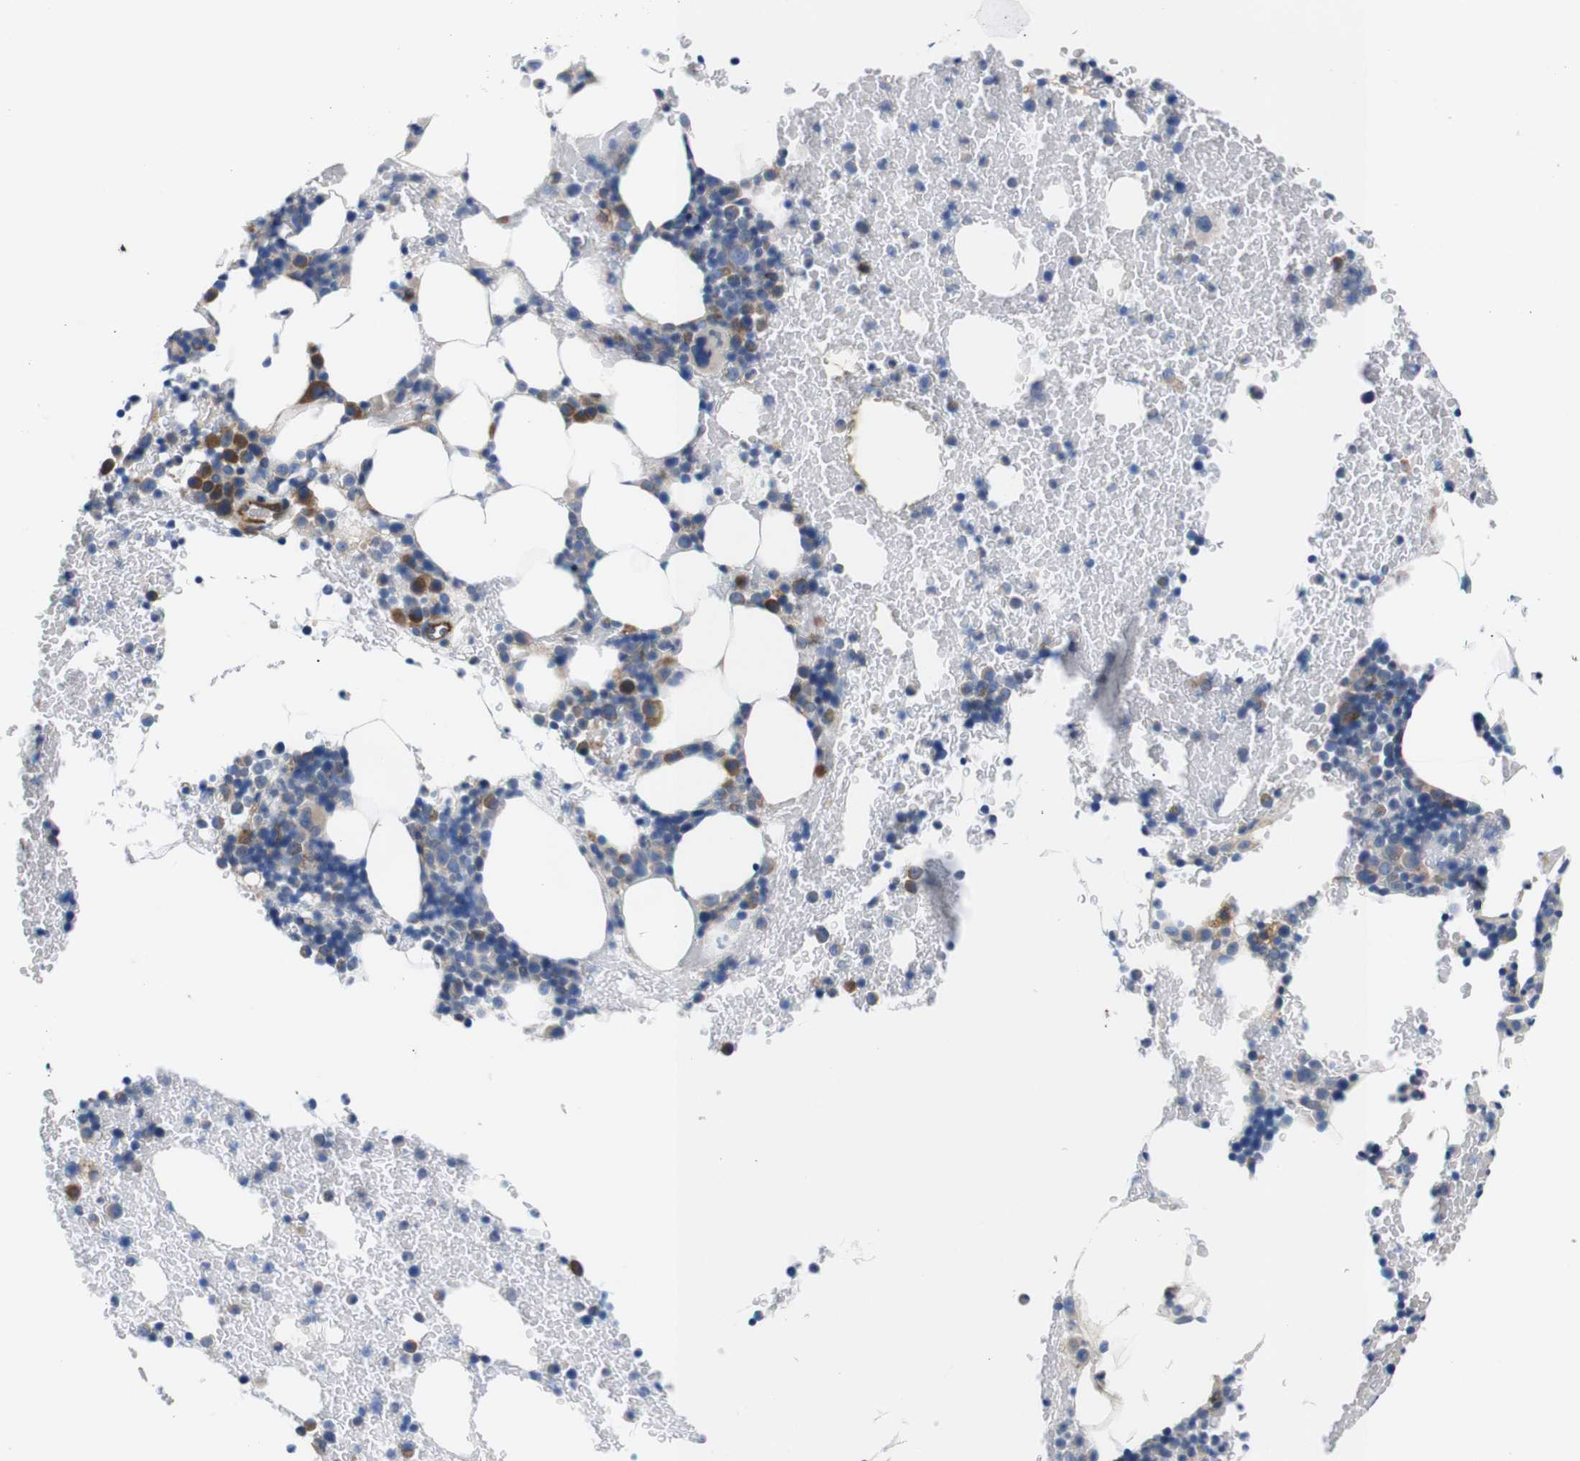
{"staining": {"intensity": "strong", "quantity": "<25%", "location": "cytoplasmic/membranous"}, "tissue": "bone marrow", "cell_type": "Hematopoietic cells", "image_type": "normal", "snomed": [{"axis": "morphology", "description": "Normal tissue, NOS"}, {"axis": "morphology", "description": "Inflammation, NOS"}, {"axis": "topography", "description": "Bone marrow"}], "caption": "DAB immunohistochemical staining of unremarkable bone marrow exhibits strong cytoplasmic/membranous protein positivity in approximately <25% of hematopoietic cells.", "gene": "HACD3", "patient": {"sex": "female", "age": 70}}